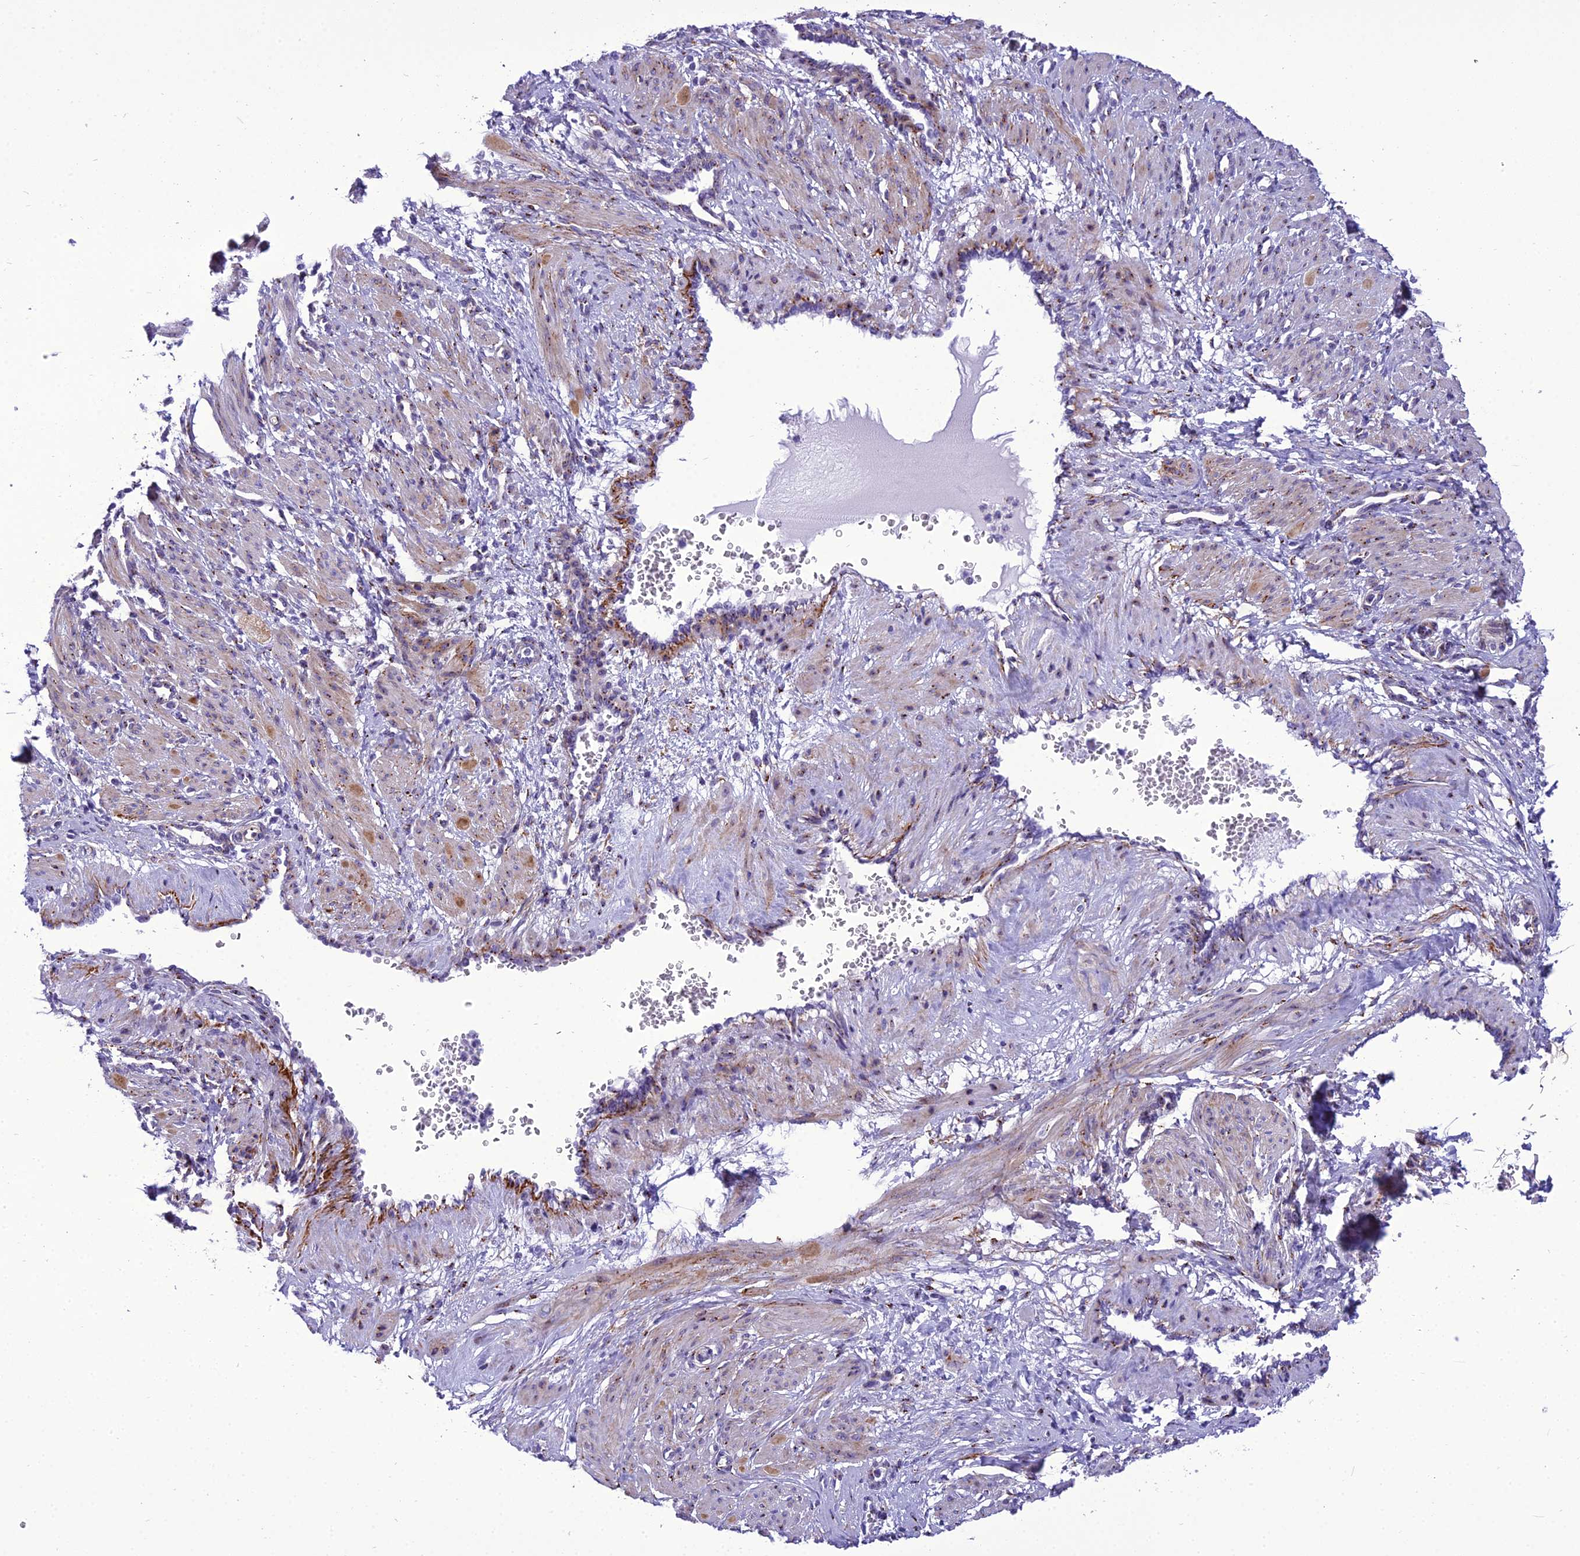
{"staining": {"intensity": "moderate", "quantity": "<25%", "location": "cytoplasmic/membranous"}, "tissue": "smooth muscle", "cell_type": "Smooth muscle cells", "image_type": "normal", "snomed": [{"axis": "morphology", "description": "Normal tissue, NOS"}, {"axis": "topography", "description": "Endometrium"}], "caption": "Immunohistochemistry (IHC) of unremarkable smooth muscle reveals low levels of moderate cytoplasmic/membranous staining in approximately <25% of smooth muscle cells.", "gene": "GOLM2", "patient": {"sex": "female", "age": 33}}